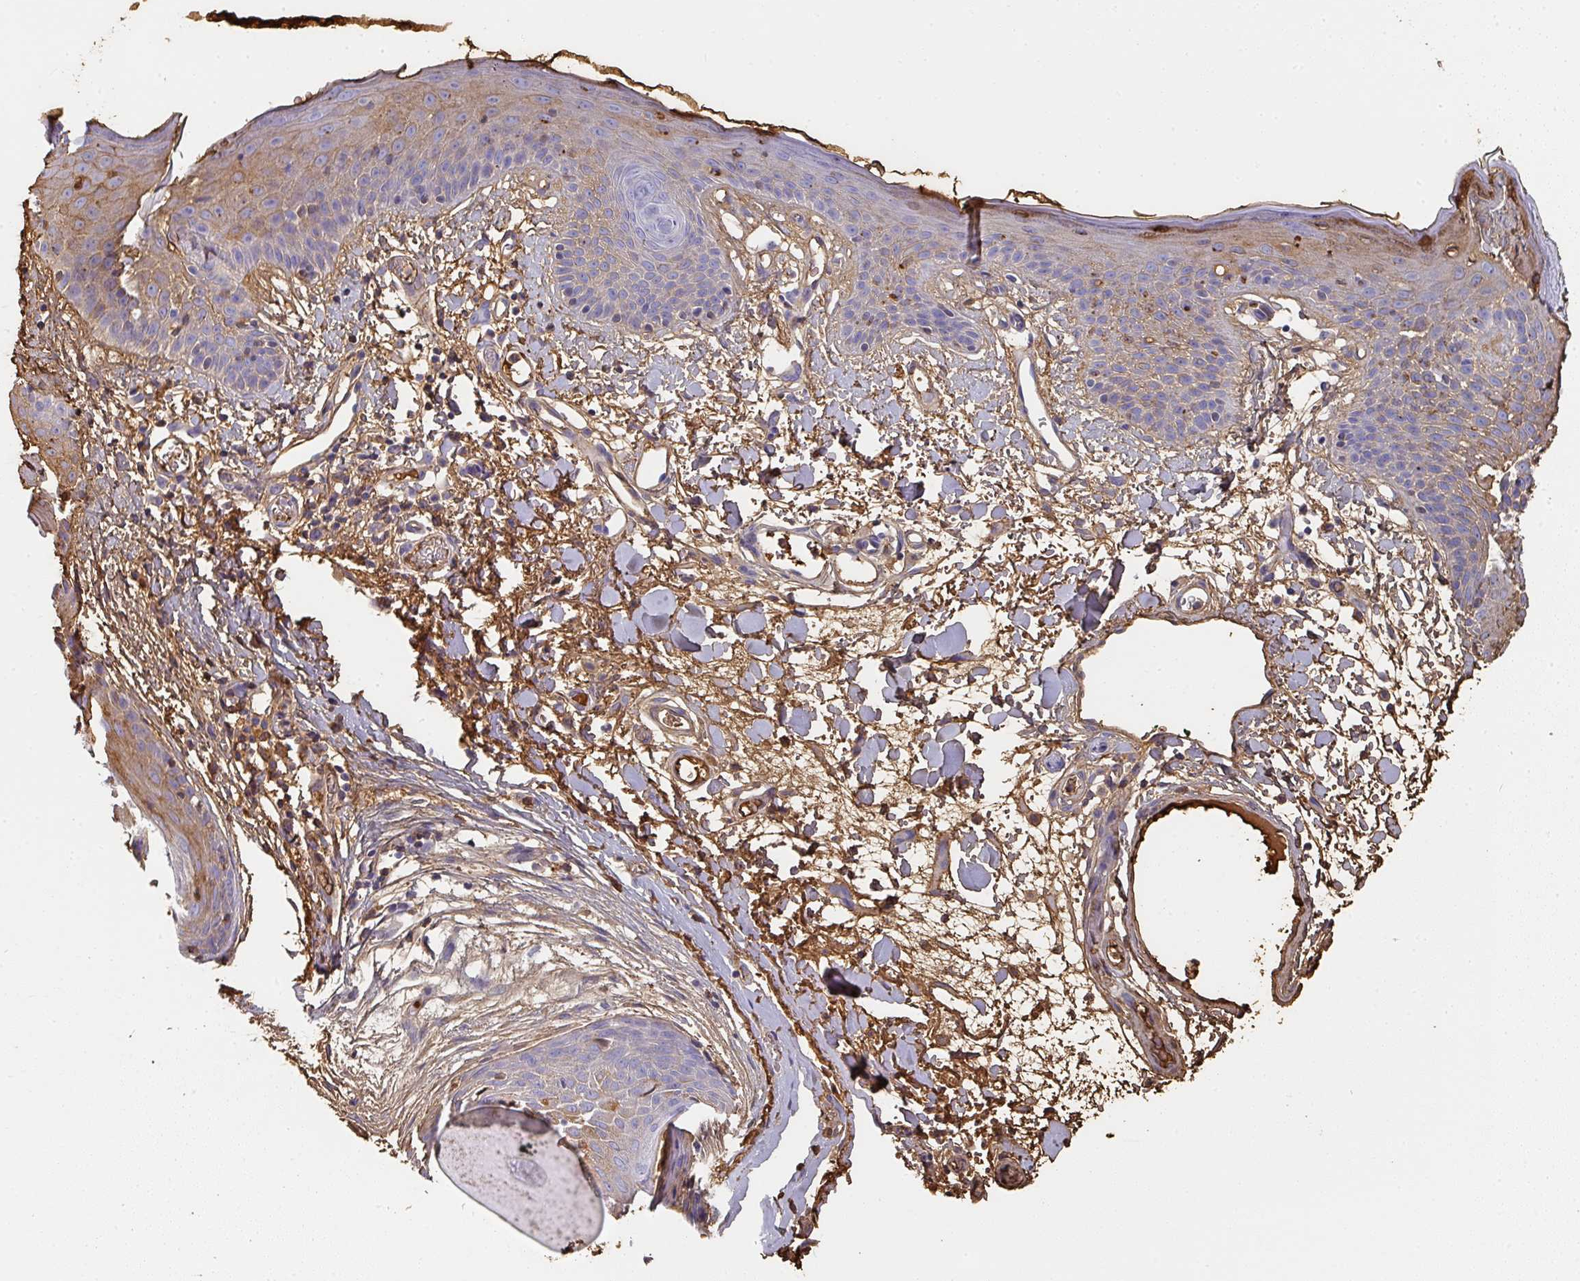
{"staining": {"intensity": "moderate", "quantity": ">75%", "location": "cytoplasmic/membranous"}, "tissue": "skin", "cell_type": "Fibroblasts", "image_type": "normal", "snomed": [{"axis": "morphology", "description": "Normal tissue, NOS"}, {"axis": "topography", "description": "Skin"}], "caption": "The histopathology image demonstrates staining of unremarkable skin, revealing moderate cytoplasmic/membranous protein expression (brown color) within fibroblasts.", "gene": "ALB", "patient": {"sex": "male", "age": 79}}